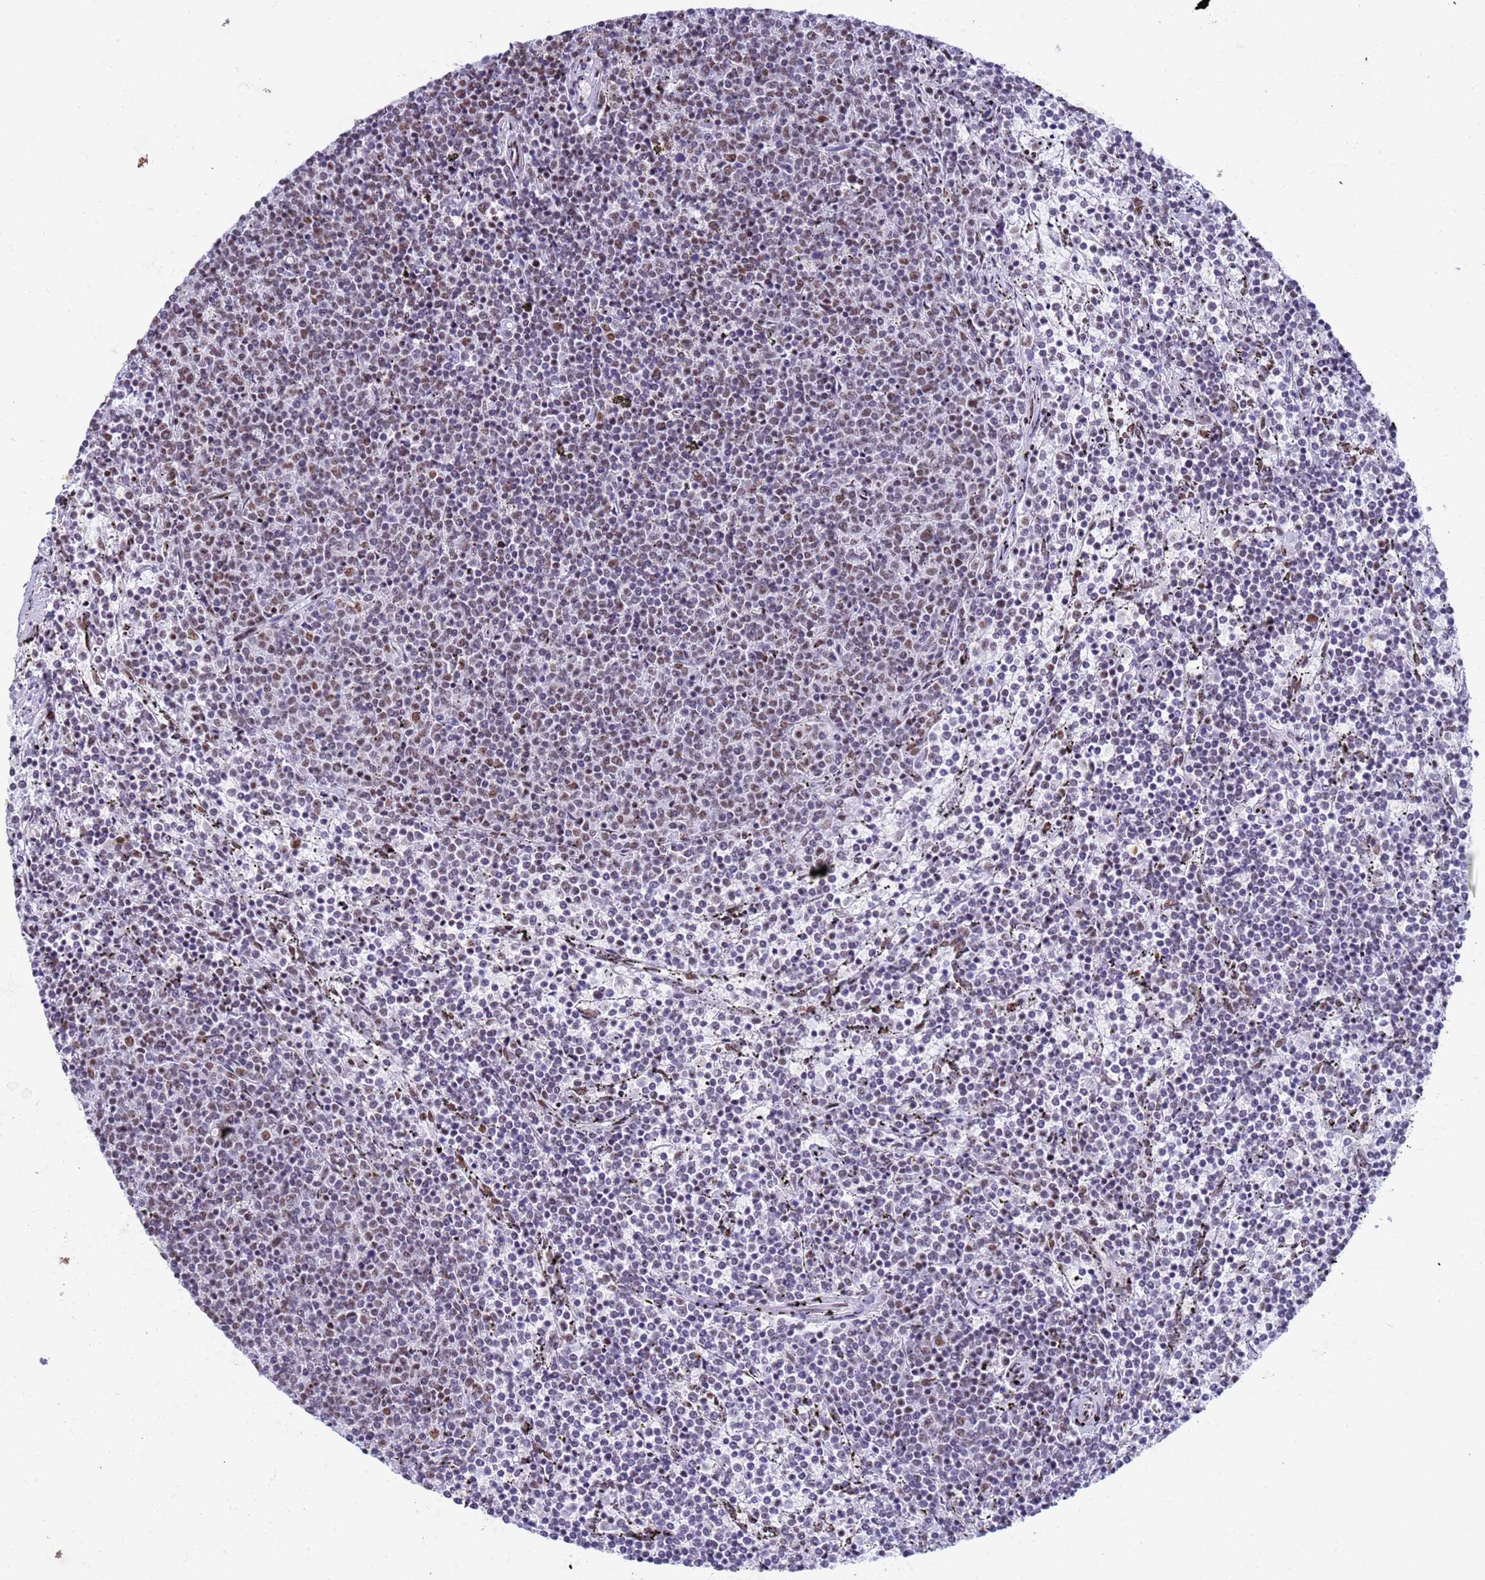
{"staining": {"intensity": "weak", "quantity": "25%-75%", "location": "nuclear"}, "tissue": "lymphoma", "cell_type": "Tumor cells", "image_type": "cancer", "snomed": [{"axis": "morphology", "description": "Malignant lymphoma, non-Hodgkin's type, Low grade"}, {"axis": "topography", "description": "Spleen"}], "caption": "Immunohistochemistry histopathology image of neoplastic tissue: human low-grade malignant lymphoma, non-Hodgkin's type stained using immunohistochemistry (IHC) demonstrates low levels of weak protein expression localized specifically in the nuclear of tumor cells, appearing as a nuclear brown color.", "gene": "FAM170B", "patient": {"sex": "female", "age": 50}}